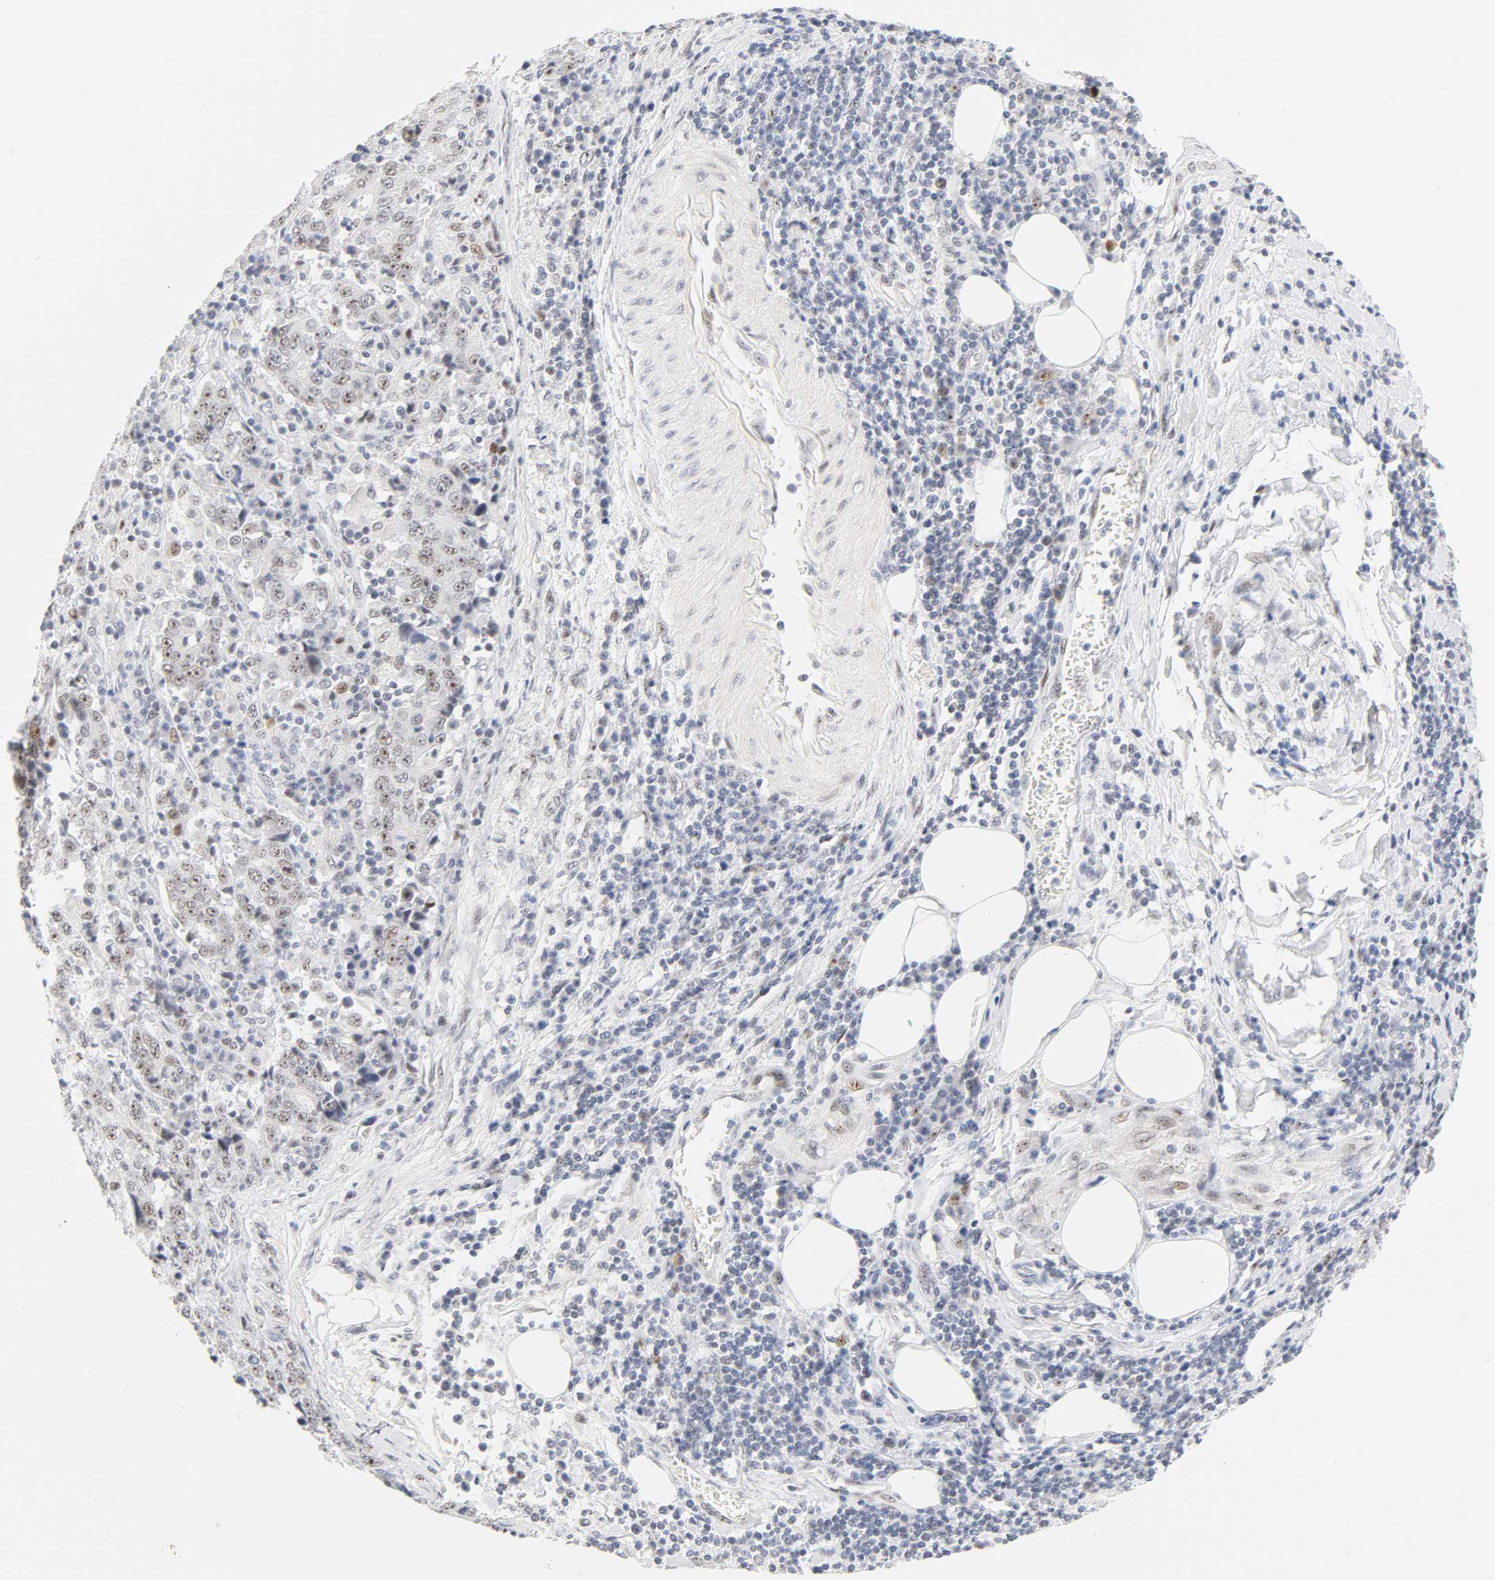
{"staining": {"intensity": "weak", "quantity": "<25%", "location": "nuclear"}, "tissue": "stomach cancer", "cell_type": "Tumor cells", "image_type": "cancer", "snomed": [{"axis": "morphology", "description": "Normal tissue, NOS"}, {"axis": "morphology", "description": "Adenocarcinoma, NOS"}, {"axis": "topography", "description": "Stomach, upper"}, {"axis": "topography", "description": "Stomach"}], "caption": "IHC micrograph of neoplastic tissue: human adenocarcinoma (stomach) stained with DAB demonstrates no significant protein staining in tumor cells.", "gene": "MNAT1", "patient": {"sex": "male", "age": 59}}